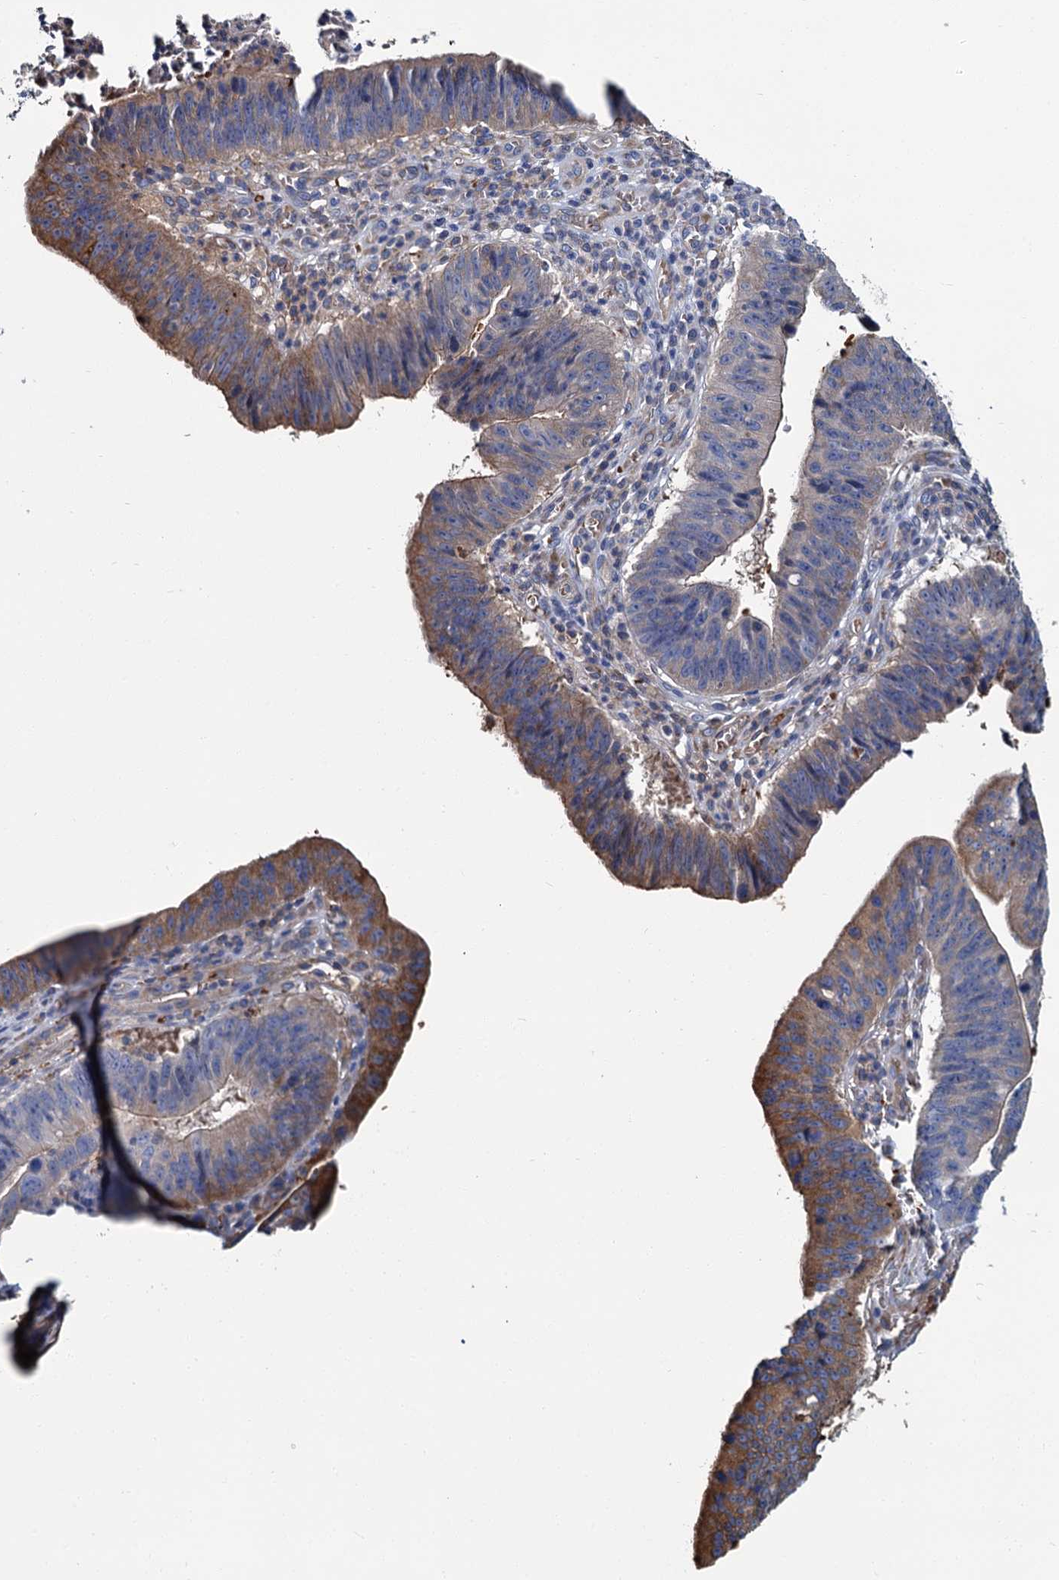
{"staining": {"intensity": "moderate", "quantity": "25%-75%", "location": "cytoplasmic/membranous"}, "tissue": "stomach cancer", "cell_type": "Tumor cells", "image_type": "cancer", "snomed": [{"axis": "morphology", "description": "Adenocarcinoma, NOS"}, {"axis": "topography", "description": "Stomach"}], "caption": "This is a micrograph of immunohistochemistry (IHC) staining of stomach adenocarcinoma, which shows moderate positivity in the cytoplasmic/membranous of tumor cells.", "gene": "ATG2A", "patient": {"sex": "male", "age": 59}}